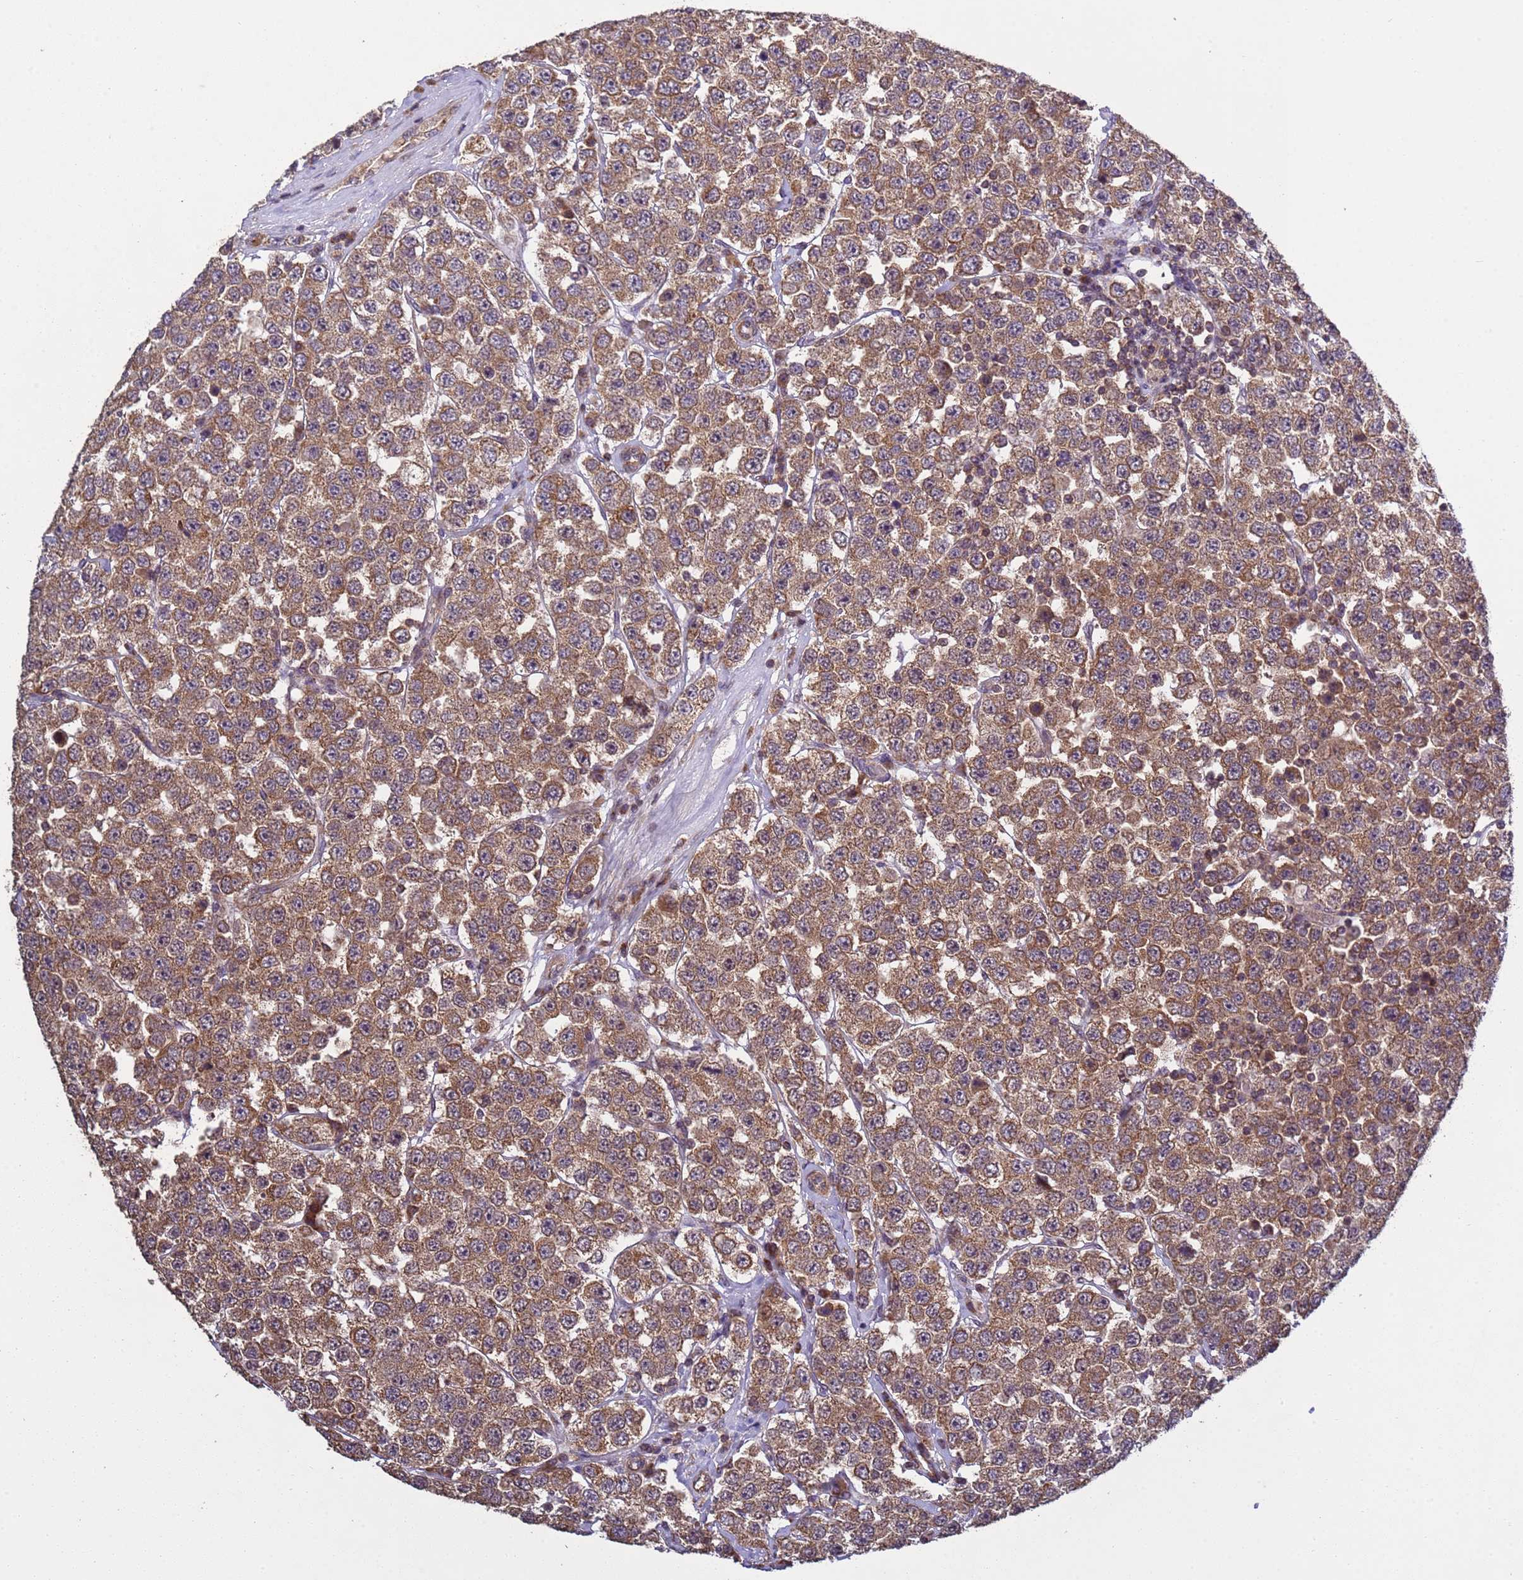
{"staining": {"intensity": "moderate", "quantity": ">75%", "location": "cytoplasmic/membranous"}, "tissue": "testis cancer", "cell_type": "Tumor cells", "image_type": "cancer", "snomed": [{"axis": "morphology", "description": "Seminoma, NOS"}, {"axis": "topography", "description": "Testis"}], "caption": "The immunohistochemical stain labels moderate cytoplasmic/membranous positivity in tumor cells of testis cancer tissue.", "gene": "P2RX7", "patient": {"sex": "male", "age": 28}}